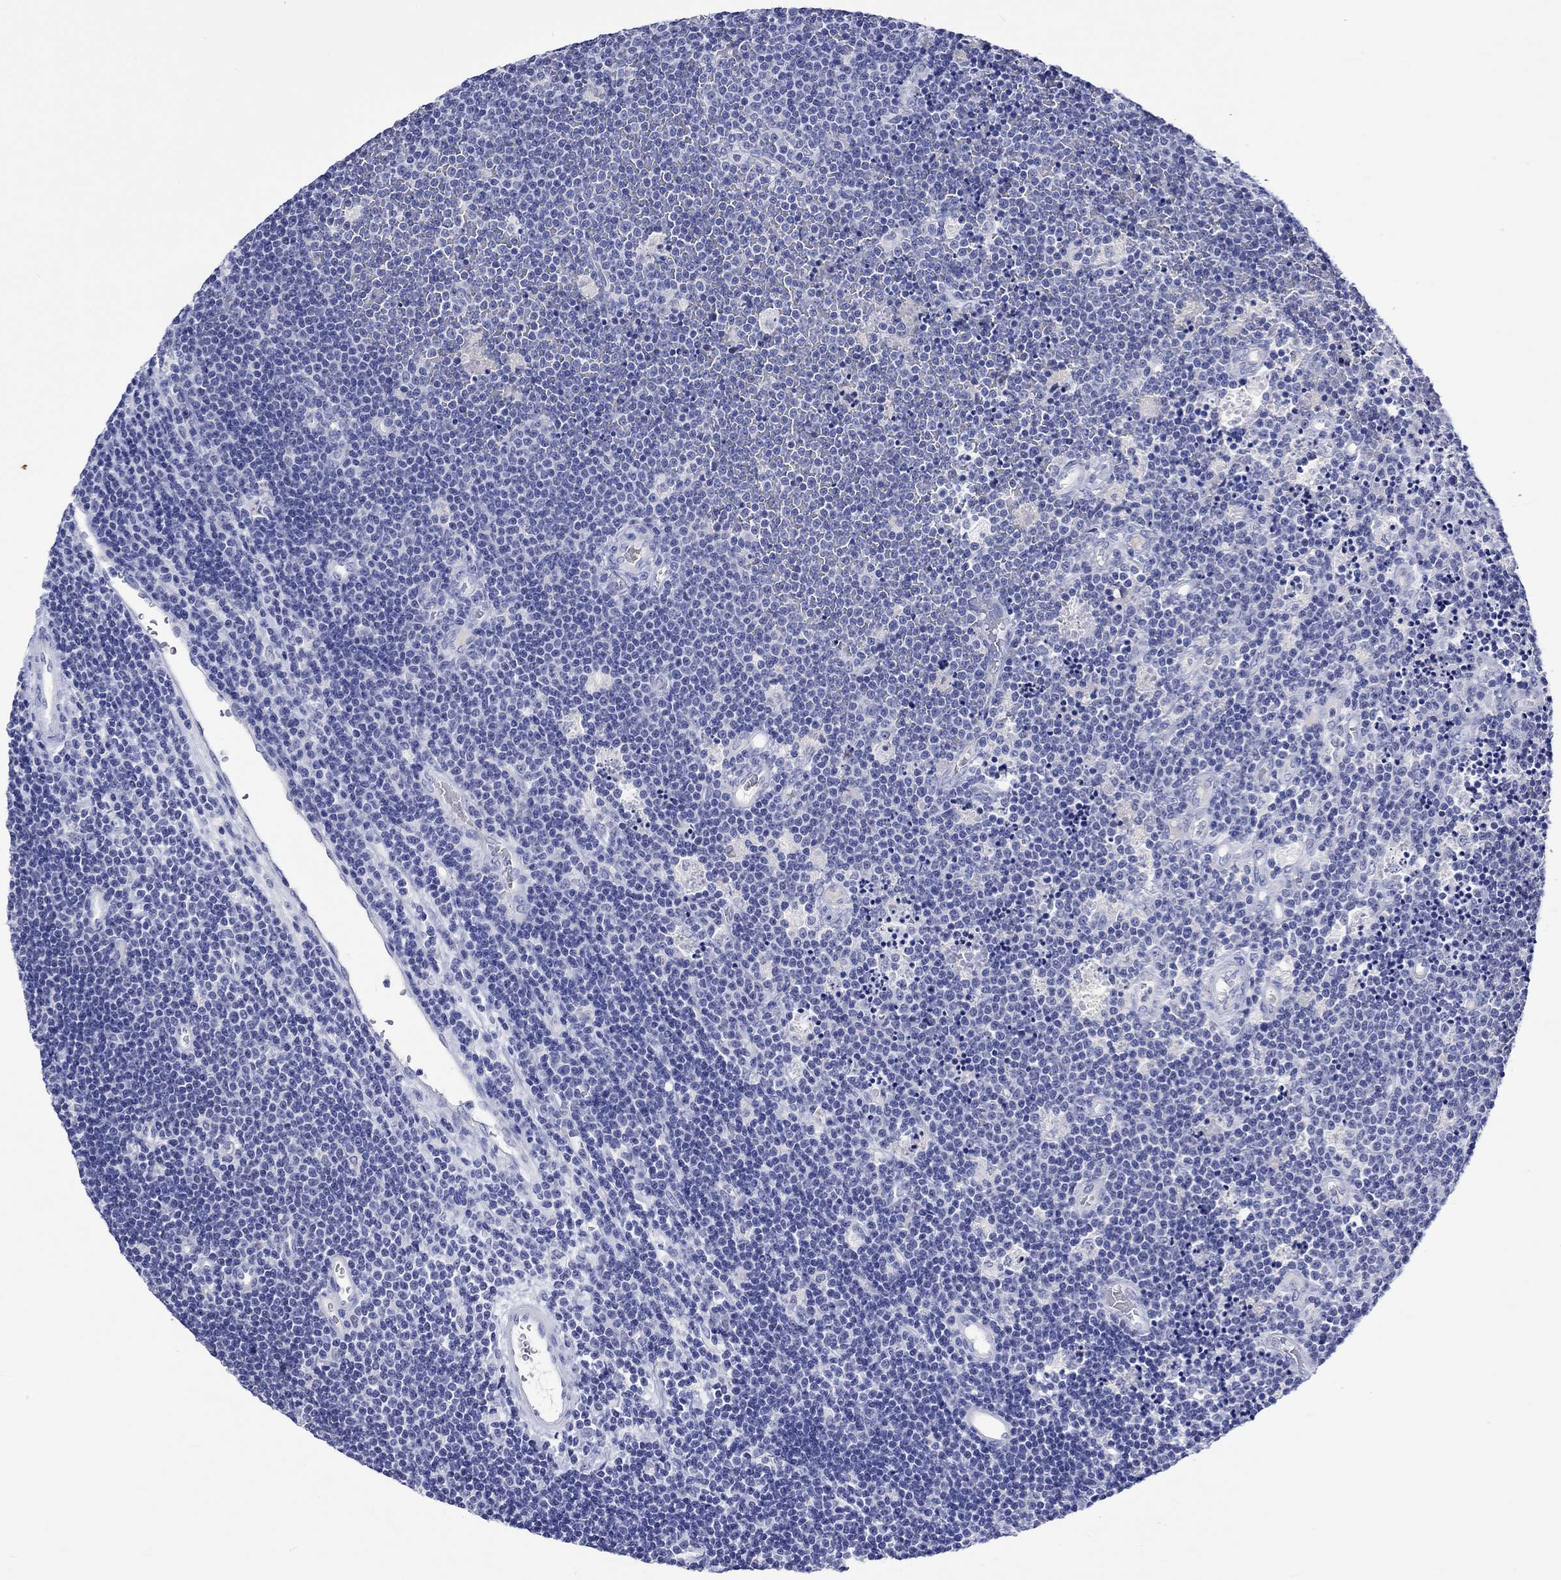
{"staining": {"intensity": "negative", "quantity": "none", "location": "none"}, "tissue": "lymphoma", "cell_type": "Tumor cells", "image_type": "cancer", "snomed": [{"axis": "morphology", "description": "Malignant lymphoma, non-Hodgkin's type, Low grade"}, {"axis": "topography", "description": "Brain"}], "caption": "An immunohistochemistry image of lymphoma is shown. There is no staining in tumor cells of lymphoma.", "gene": "KLHL35", "patient": {"sex": "female", "age": 66}}